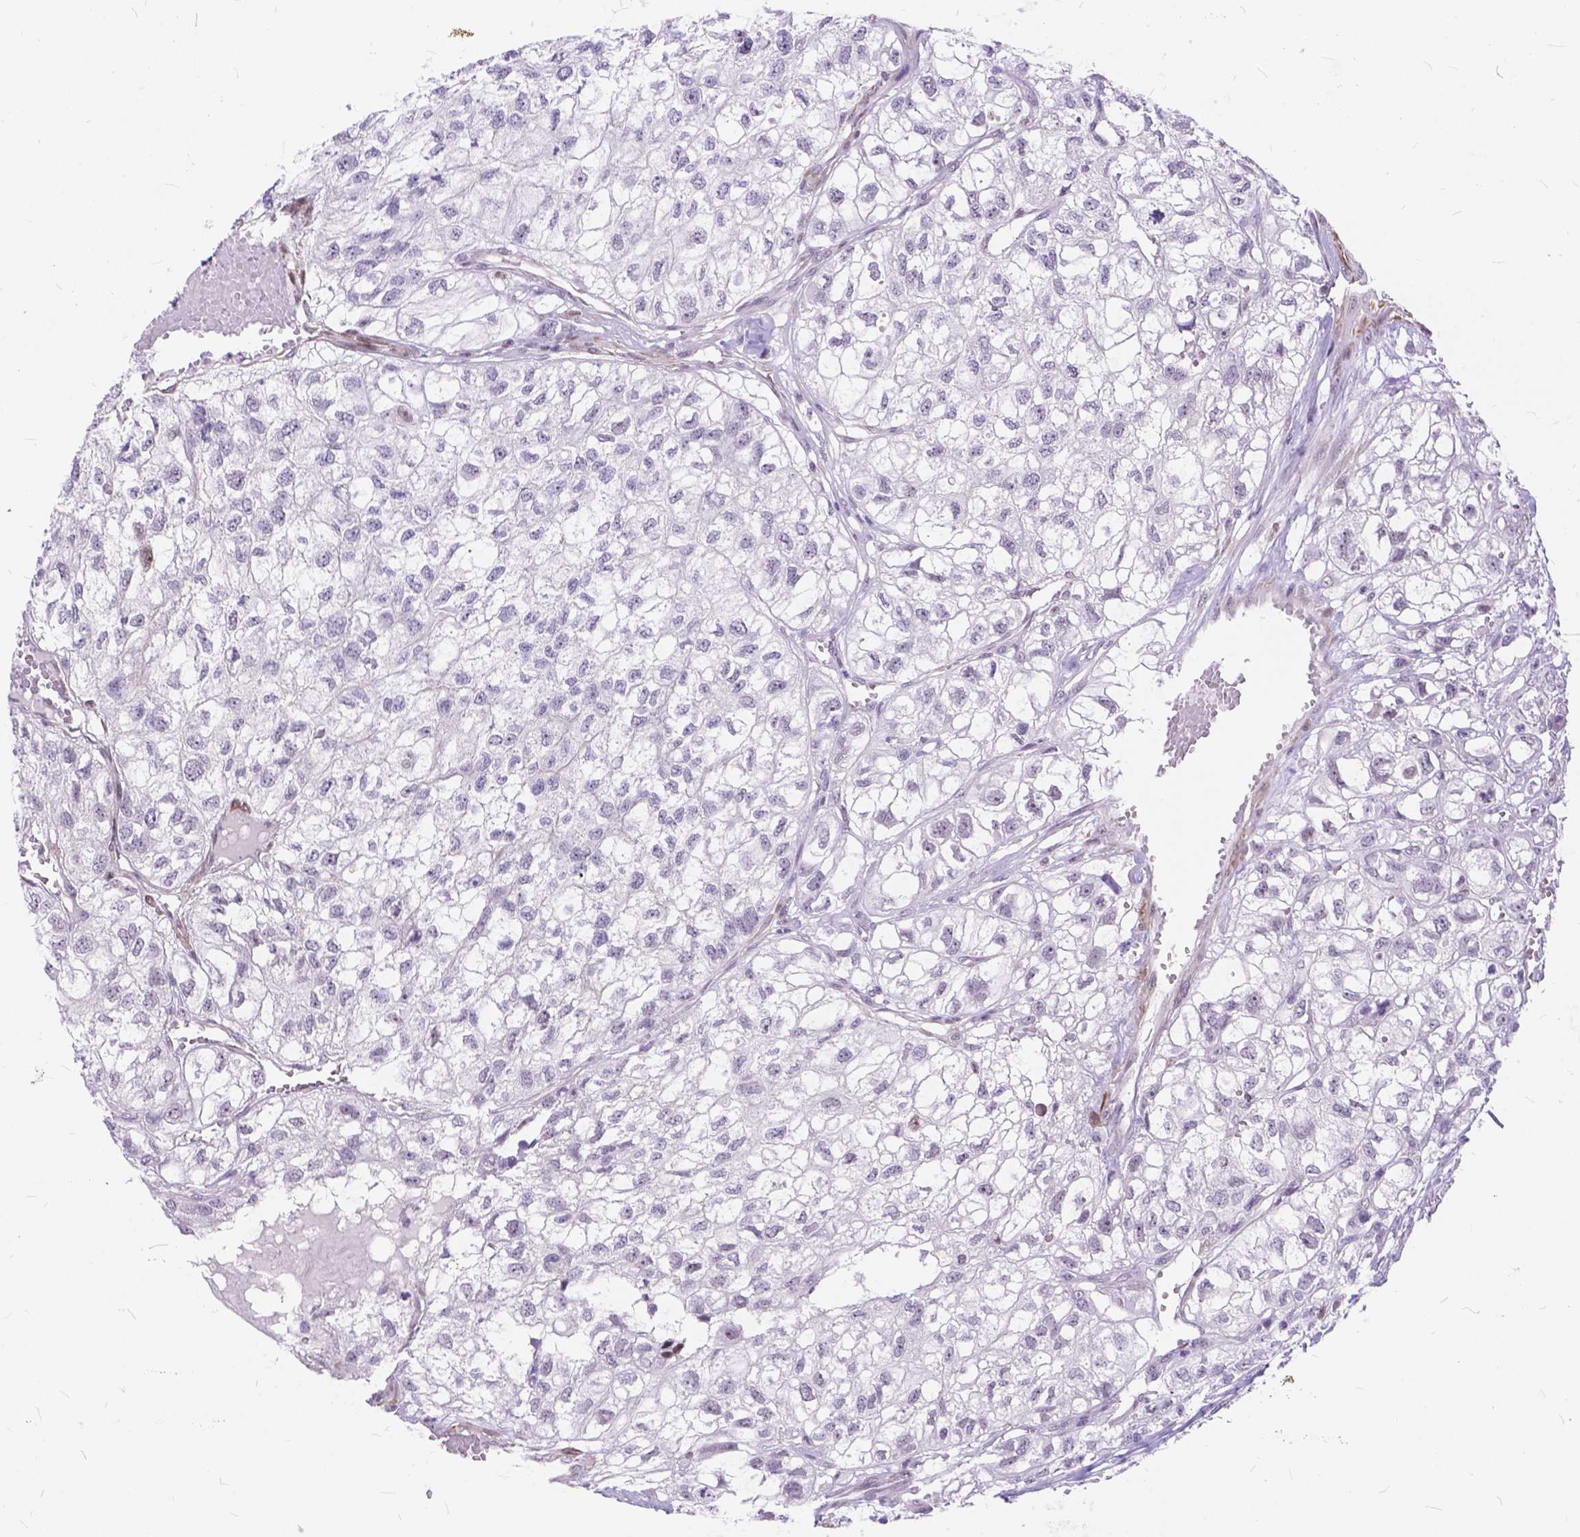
{"staining": {"intensity": "negative", "quantity": "none", "location": "none"}, "tissue": "renal cancer", "cell_type": "Tumor cells", "image_type": "cancer", "snomed": [{"axis": "morphology", "description": "Adenocarcinoma, NOS"}, {"axis": "topography", "description": "Kidney"}], "caption": "Protein analysis of renal cancer (adenocarcinoma) reveals no significant expression in tumor cells.", "gene": "MAN2C1", "patient": {"sex": "male", "age": 56}}